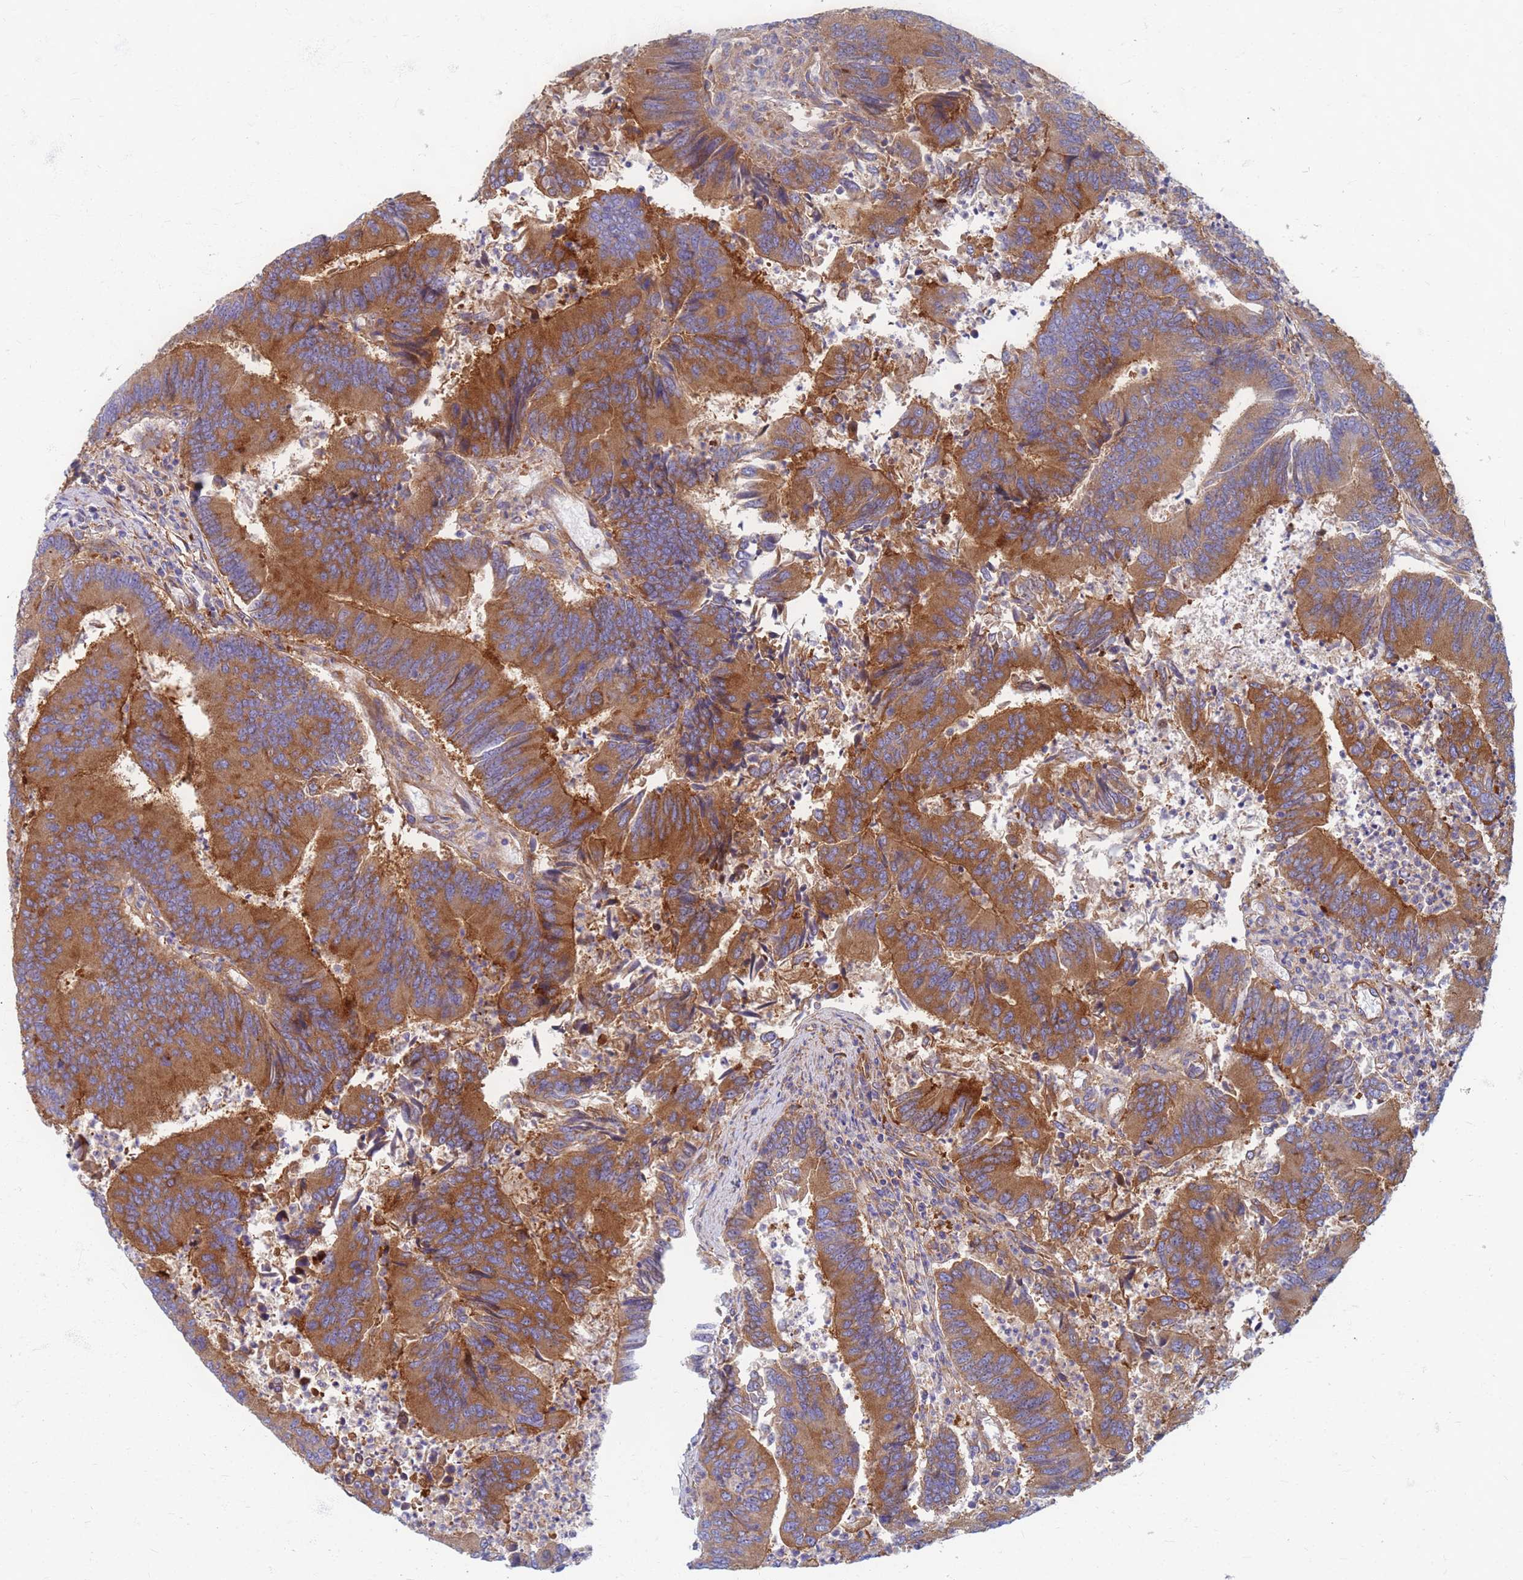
{"staining": {"intensity": "strong", "quantity": ">75%", "location": "cytoplasmic/membranous"}, "tissue": "colorectal cancer", "cell_type": "Tumor cells", "image_type": "cancer", "snomed": [{"axis": "morphology", "description": "Adenocarcinoma, NOS"}, {"axis": "topography", "description": "Colon"}], "caption": "A high amount of strong cytoplasmic/membranous positivity is present in about >75% of tumor cells in colorectal cancer (adenocarcinoma) tissue. Ihc stains the protein of interest in brown and the nuclei are stained blue.", "gene": "EEA1", "patient": {"sex": "female", "age": 67}}